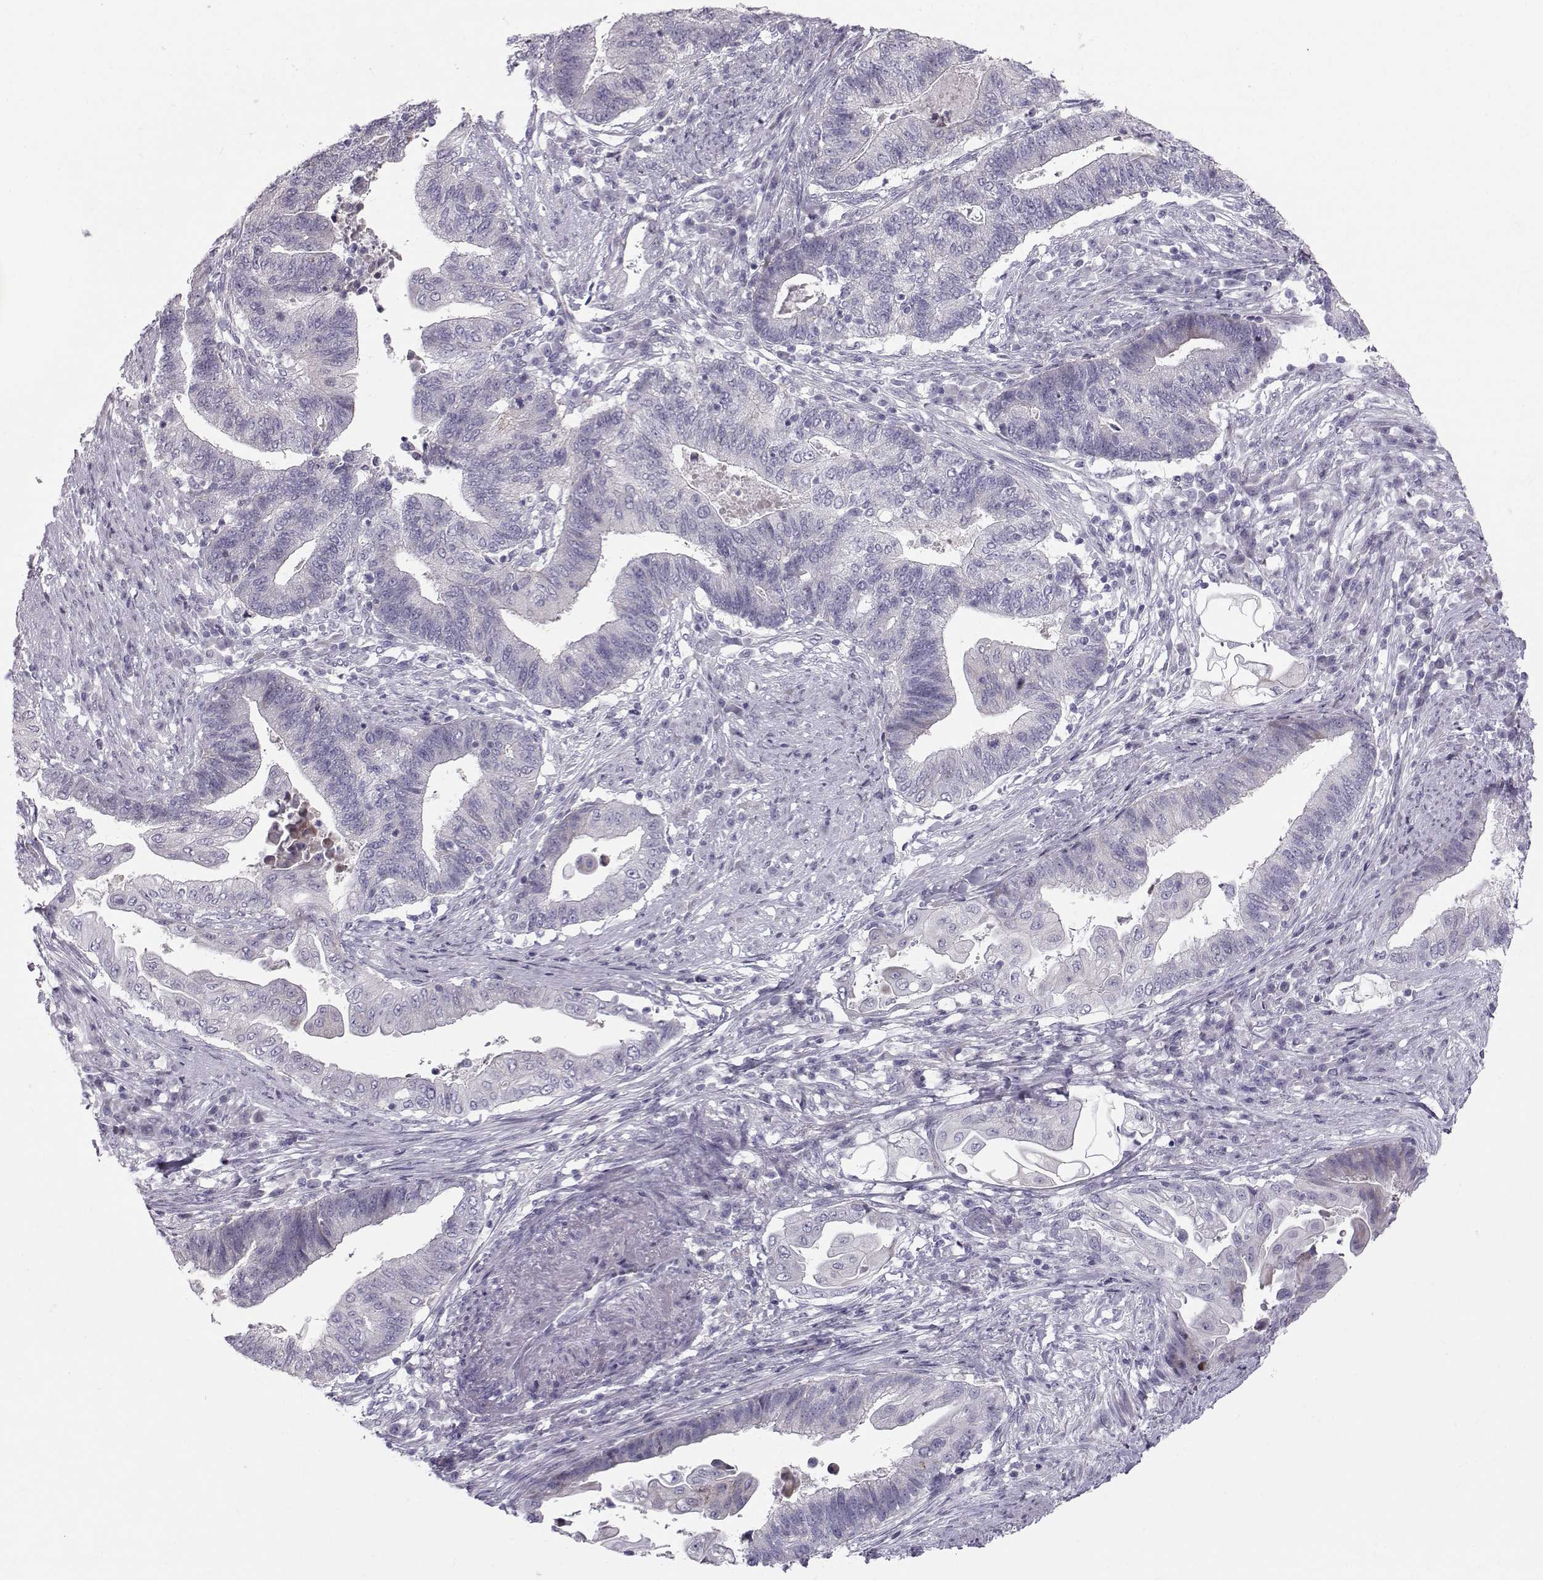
{"staining": {"intensity": "negative", "quantity": "none", "location": "none"}, "tissue": "endometrial cancer", "cell_type": "Tumor cells", "image_type": "cancer", "snomed": [{"axis": "morphology", "description": "Adenocarcinoma, NOS"}, {"axis": "topography", "description": "Uterus"}, {"axis": "topography", "description": "Endometrium"}], "caption": "Protein analysis of adenocarcinoma (endometrial) exhibits no significant staining in tumor cells.", "gene": "DMRT3", "patient": {"sex": "female", "age": 54}}